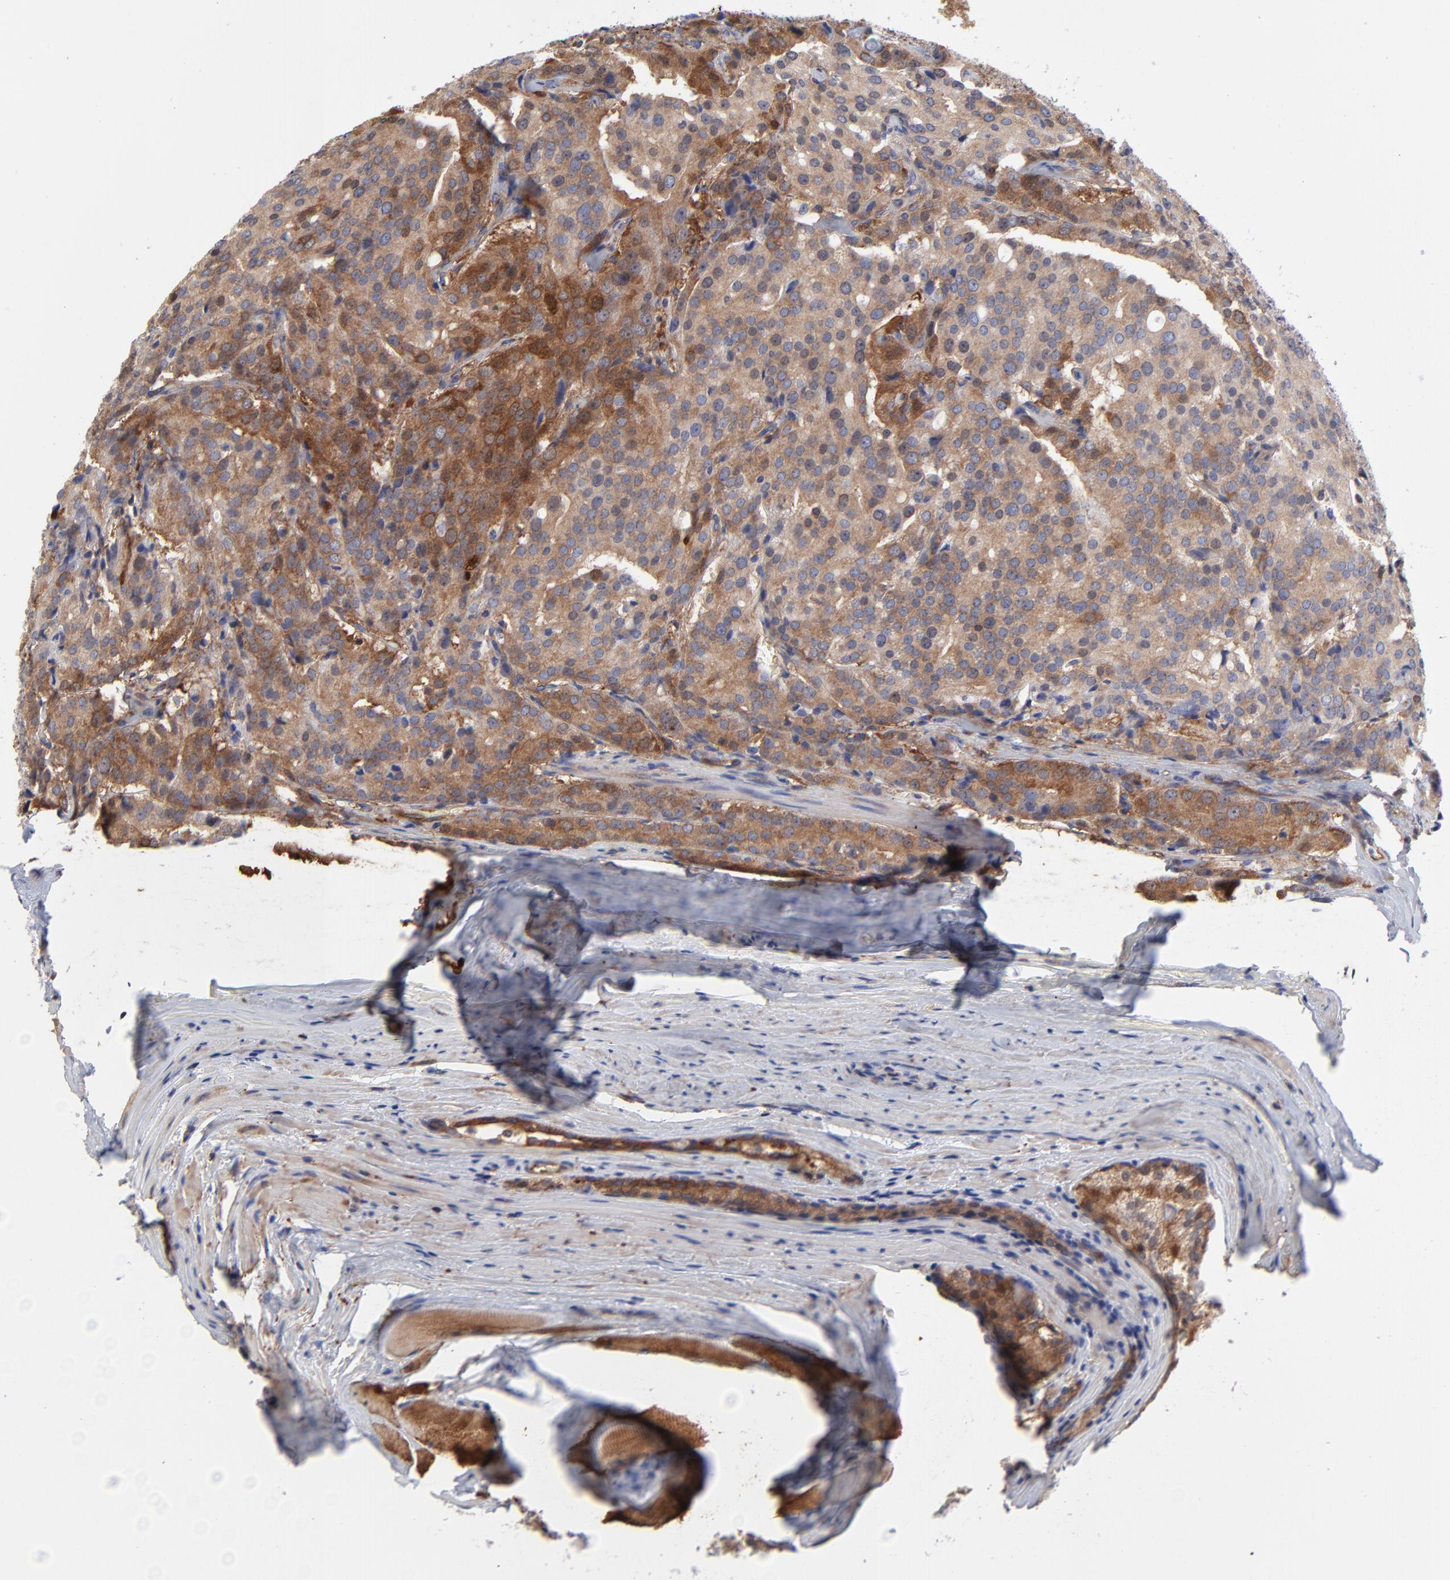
{"staining": {"intensity": "weak", "quantity": ">75%", "location": "cytoplasmic/membranous"}, "tissue": "prostate cancer", "cell_type": "Tumor cells", "image_type": "cancer", "snomed": [{"axis": "morphology", "description": "Adenocarcinoma, Medium grade"}, {"axis": "topography", "description": "Prostate"}], "caption": "DAB (3,3'-diaminobenzidine) immunohistochemical staining of human prostate cancer displays weak cytoplasmic/membranous protein positivity in approximately >75% of tumor cells.", "gene": "NFKBIA", "patient": {"sex": "male", "age": 72}}